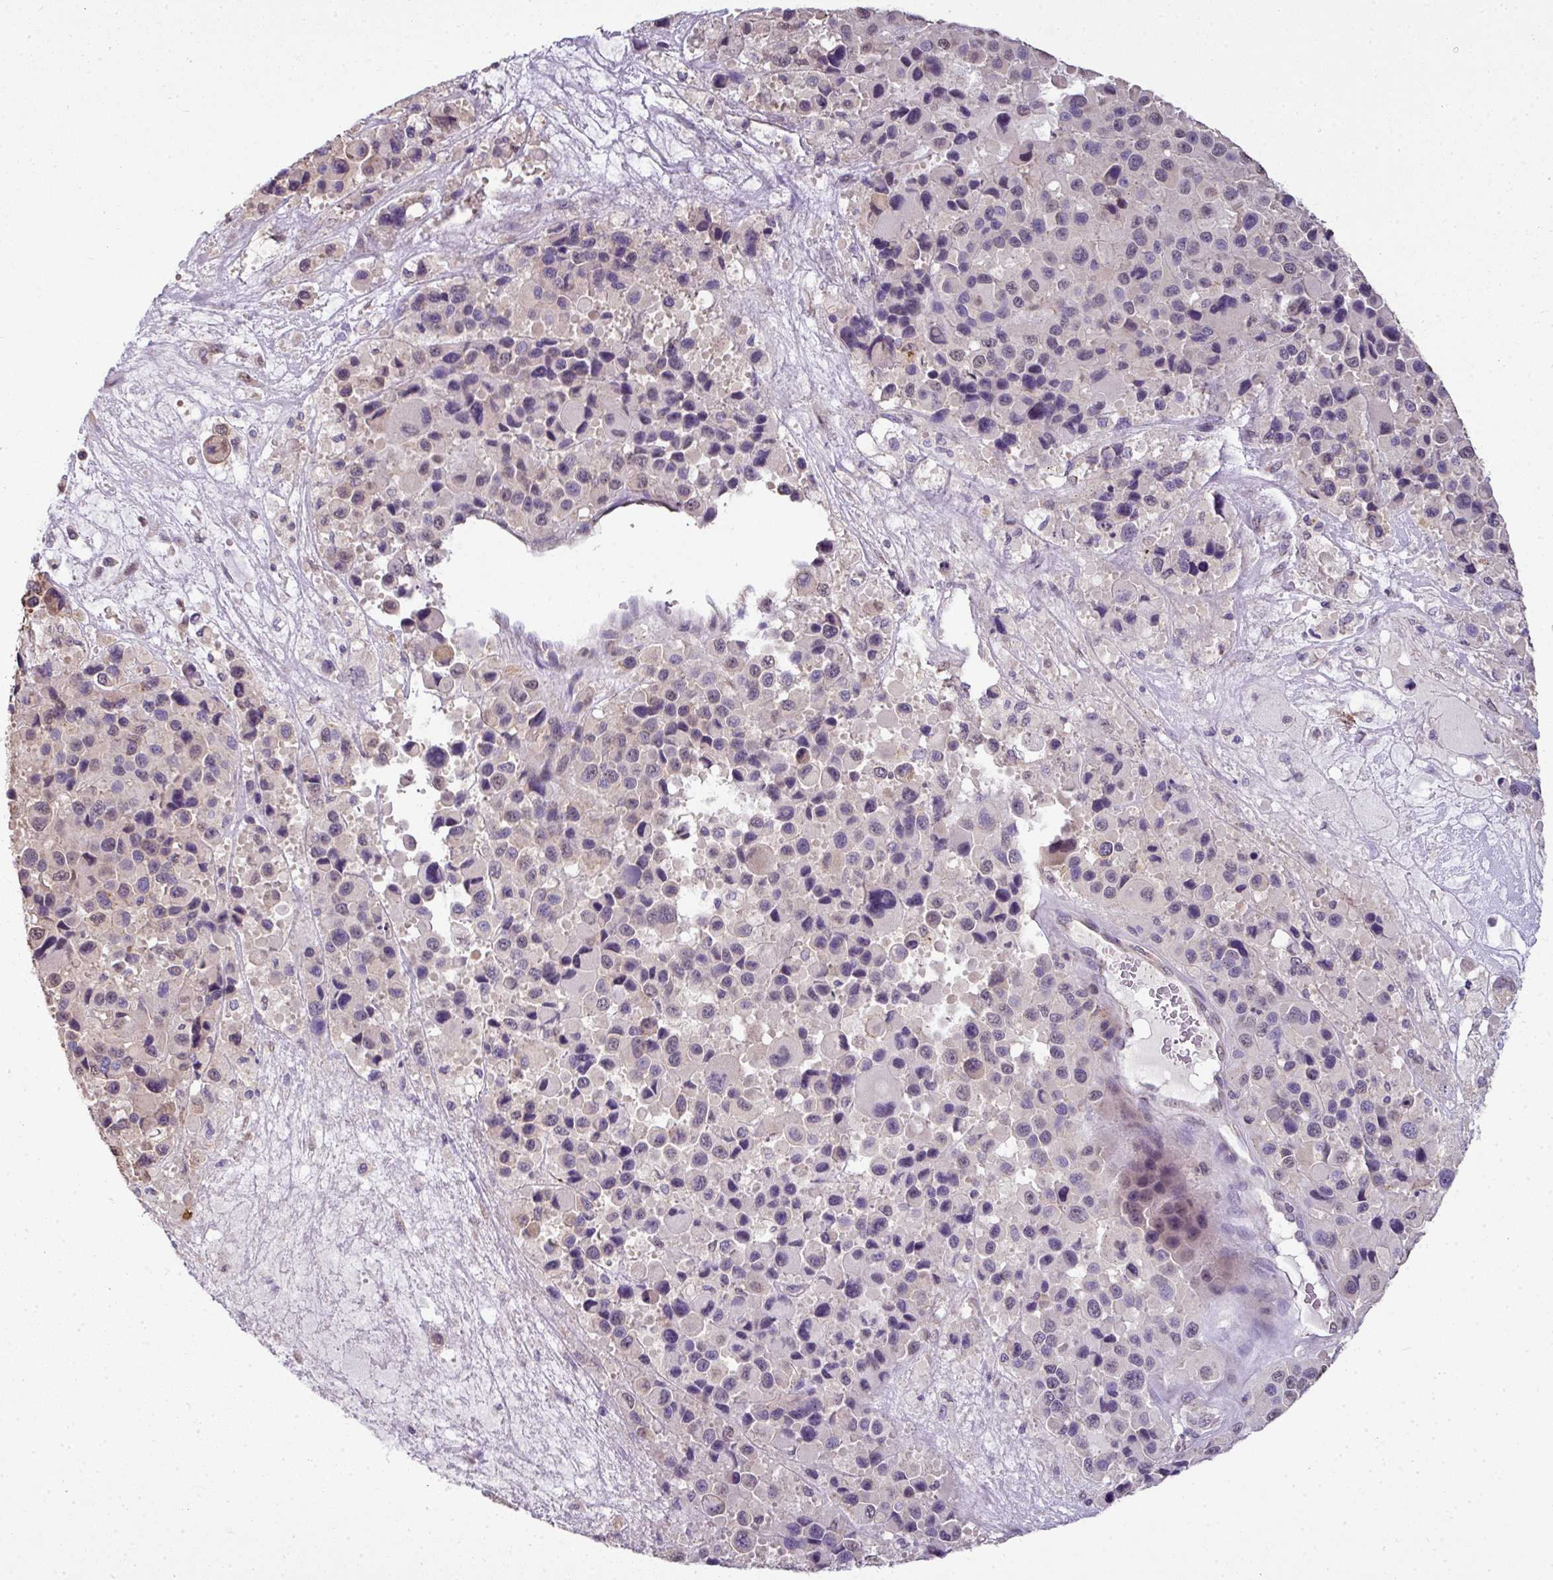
{"staining": {"intensity": "negative", "quantity": "none", "location": "none"}, "tissue": "melanoma", "cell_type": "Tumor cells", "image_type": "cancer", "snomed": [{"axis": "morphology", "description": "Malignant melanoma, Metastatic site"}, {"axis": "topography", "description": "Lymph node"}], "caption": "High magnification brightfield microscopy of melanoma stained with DAB (3,3'-diaminobenzidine) (brown) and counterstained with hematoxylin (blue): tumor cells show no significant expression.", "gene": "JPH2", "patient": {"sex": "female", "age": 65}}